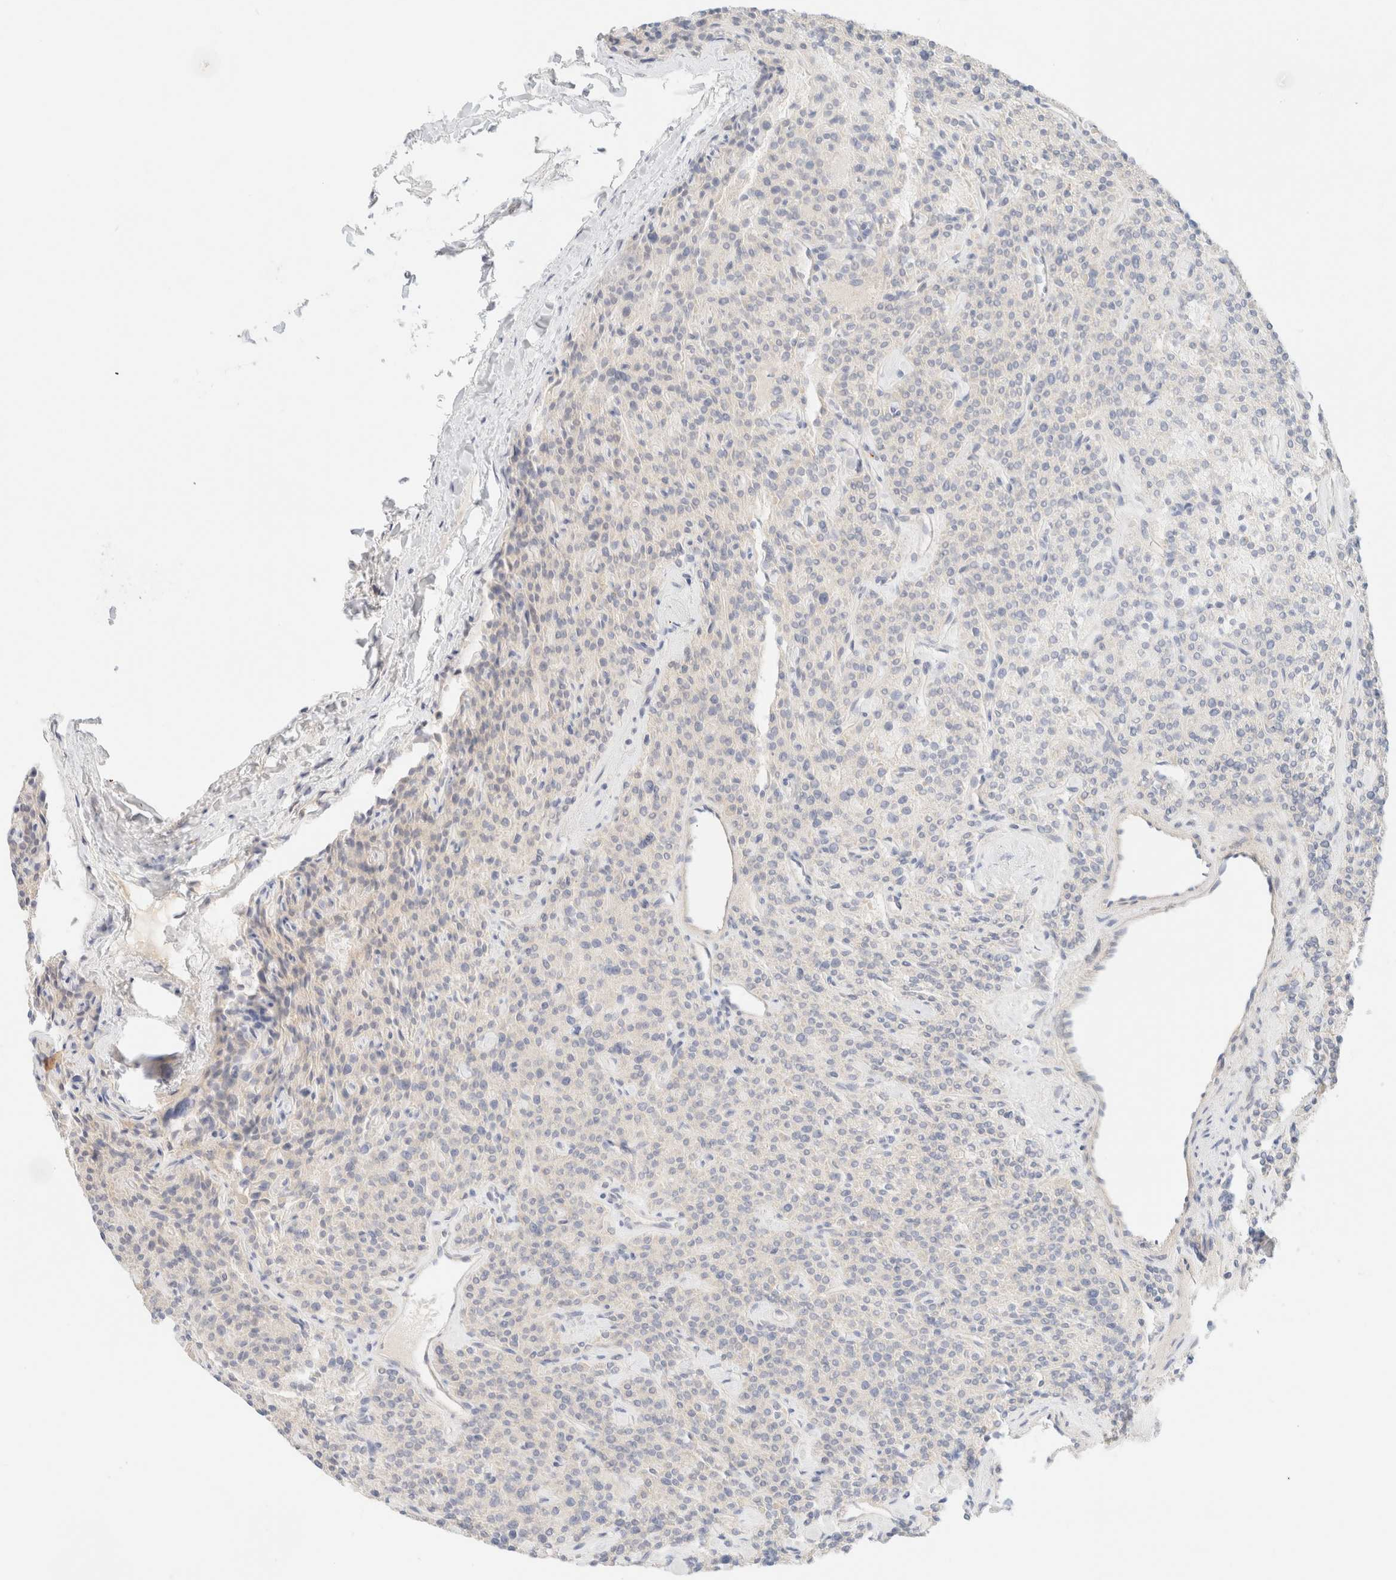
{"staining": {"intensity": "negative", "quantity": "none", "location": "none"}, "tissue": "parathyroid gland", "cell_type": "Glandular cells", "image_type": "normal", "snomed": [{"axis": "morphology", "description": "Normal tissue, NOS"}, {"axis": "topography", "description": "Parathyroid gland"}], "caption": "Immunohistochemistry (IHC) image of normal parathyroid gland: human parathyroid gland stained with DAB exhibits no significant protein expression in glandular cells. Nuclei are stained in blue.", "gene": "SARM1", "patient": {"sex": "male", "age": 46}}